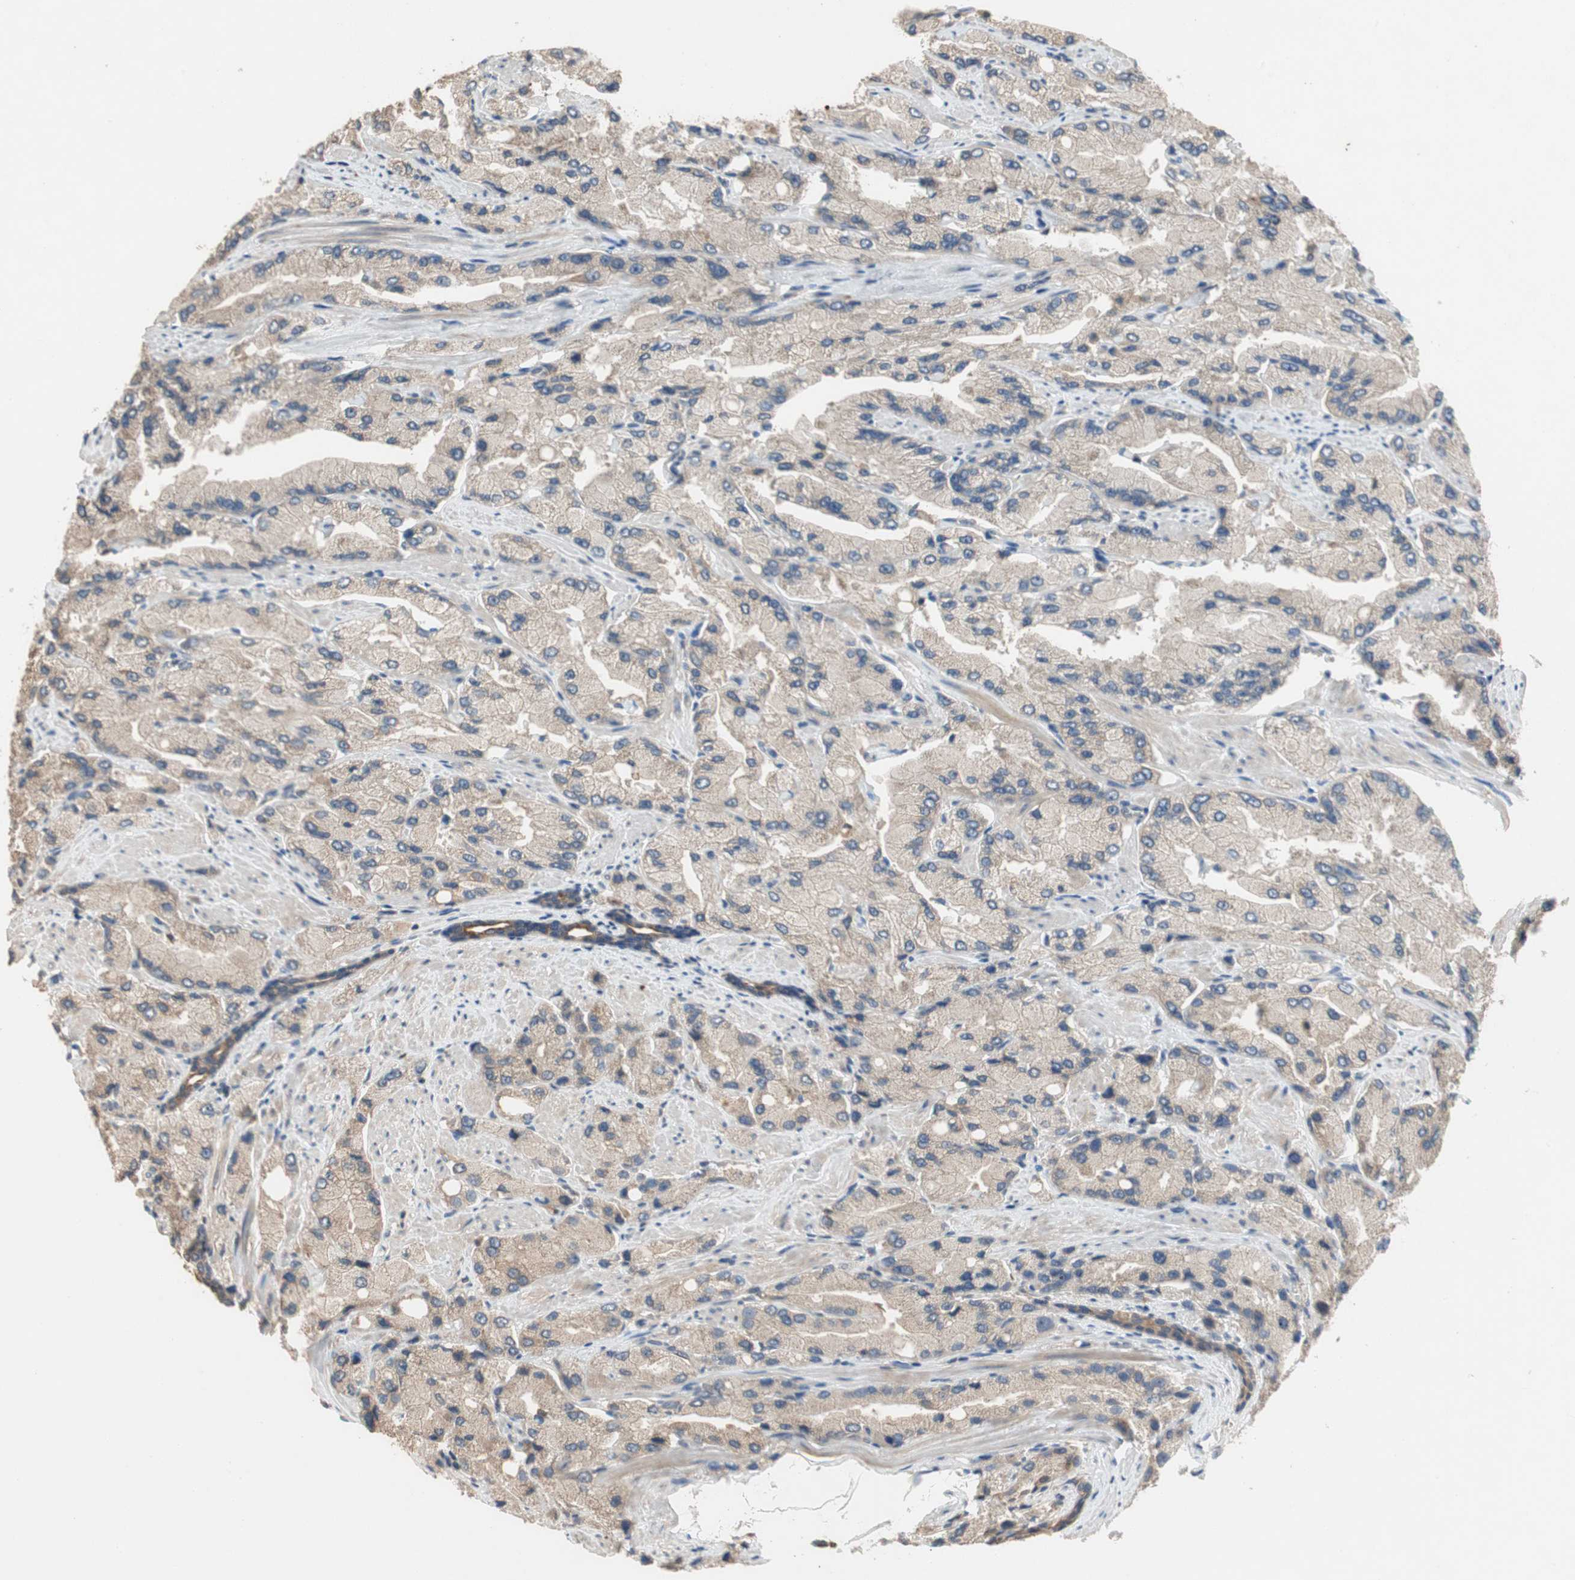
{"staining": {"intensity": "weak", "quantity": ">75%", "location": "cytoplasmic/membranous"}, "tissue": "prostate cancer", "cell_type": "Tumor cells", "image_type": "cancer", "snomed": [{"axis": "morphology", "description": "Adenocarcinoma, High grade"}, {"axis": "topography", "description": "Prostate"}], "caption": "Weak cytoplasmic/membranous staining for a protein is present in approximately >75% of tumor cells of high-grade adenocarcinoma (prostate) using immunohistochemistry (IHC).", "gene": "ADAP1", "patient": {"sex": "male", "age": 58}}